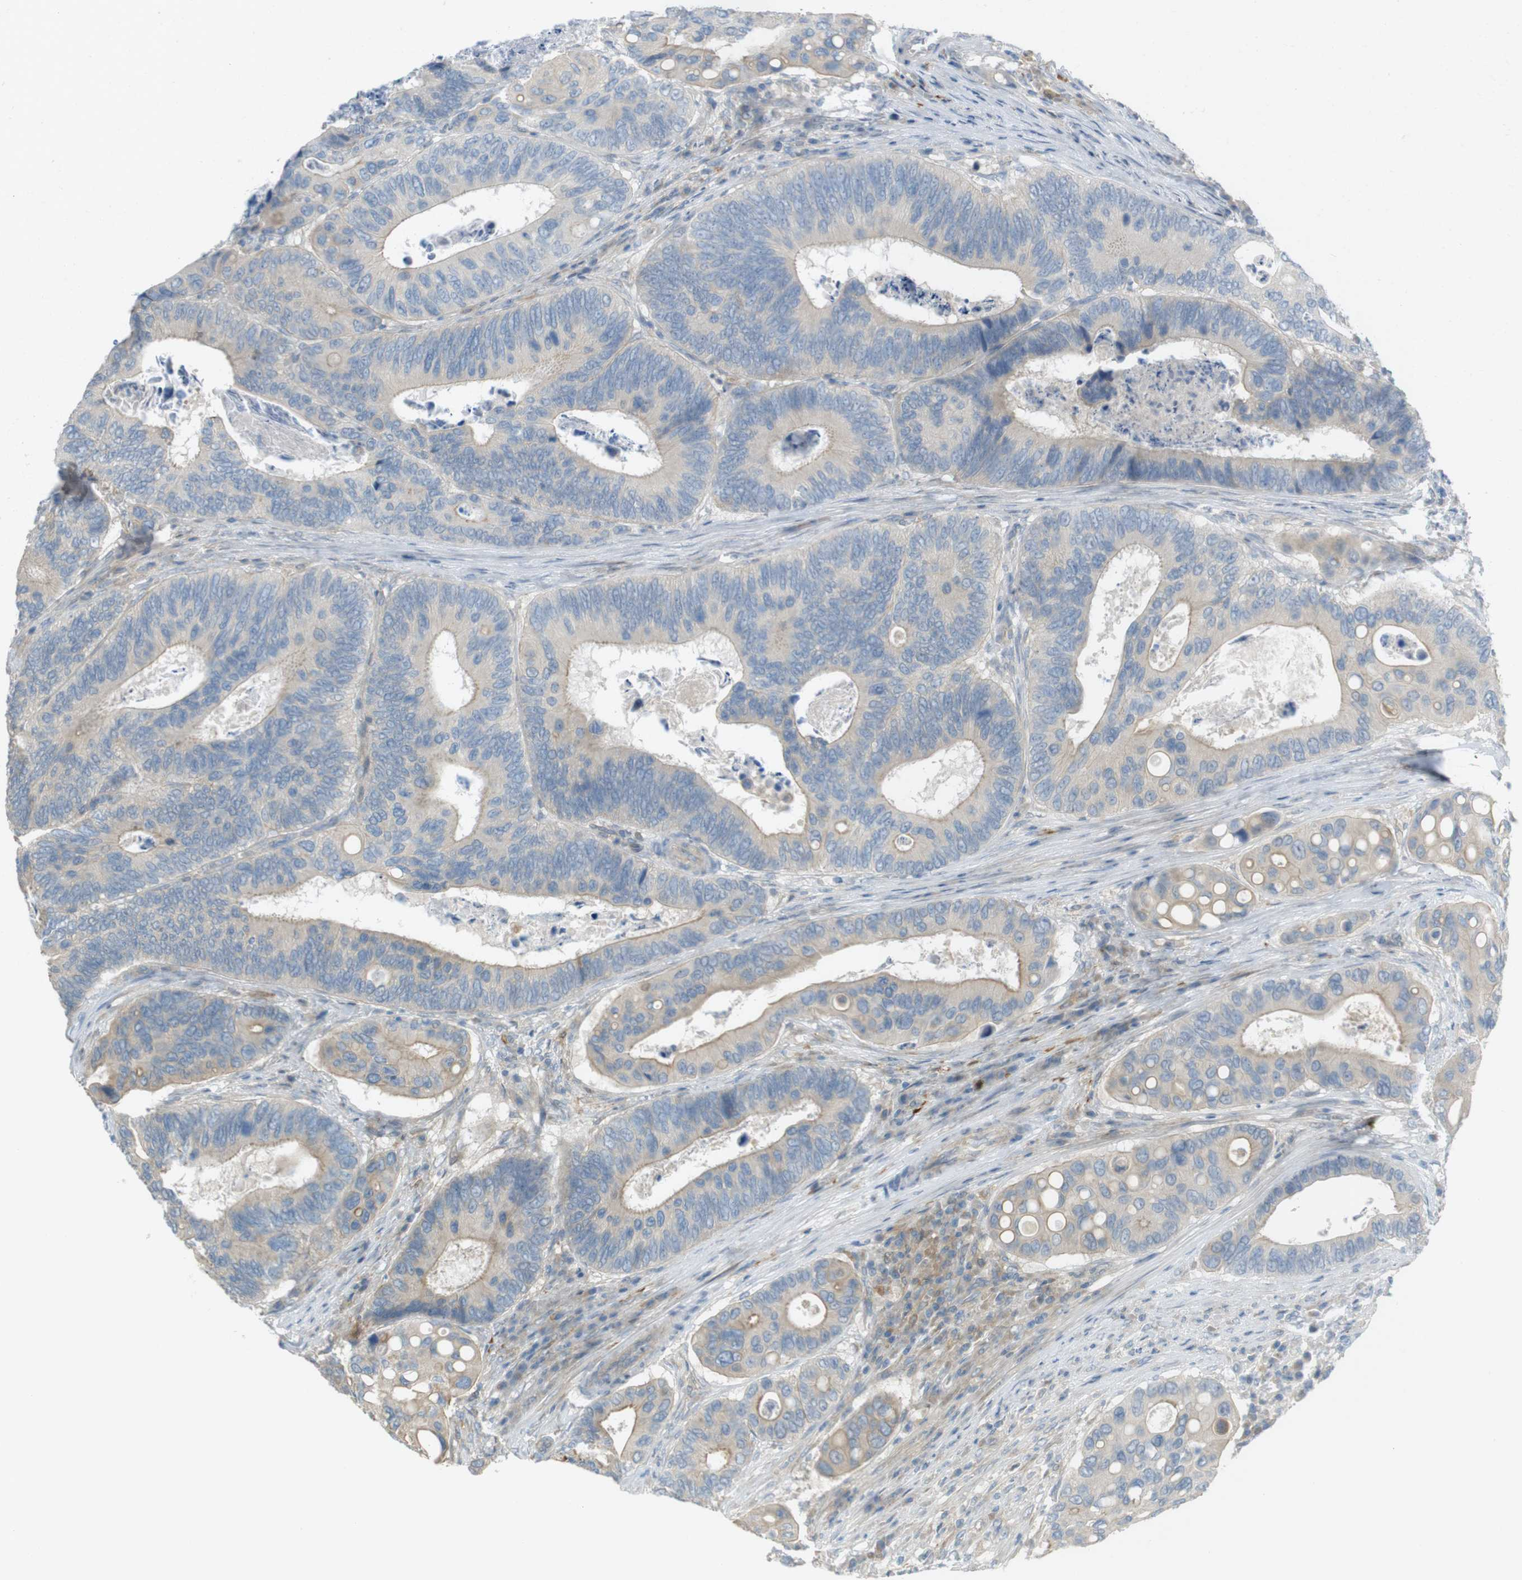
{"staining": {"intensity": "moderate", "quantity": "<25%", "location": "cytoplasmic/membranous"}, "tissue": "colorectal cancer", "cell_type": "Tumor cells", "image_type": "cancer", "snomed": [{"axis": "morphology", "description": "Inflammation, NOS"}, {"axis": "morphology", "description": "Adenocarcinoma, NOS"}, {"axis": "topography", "description": "Colon"}], "caption": "Immunohistochemical staining of human colorectal cancer (adenocarcinoma) displays low levels of moderate cytoplasmic/membranous positivity in about <25% of tumor cells. (DAB IHC, brown staining for protein, blue staining for nuclei).", "gene": "TMEM41B", "patient": {"sex": "male", "age": 72}}